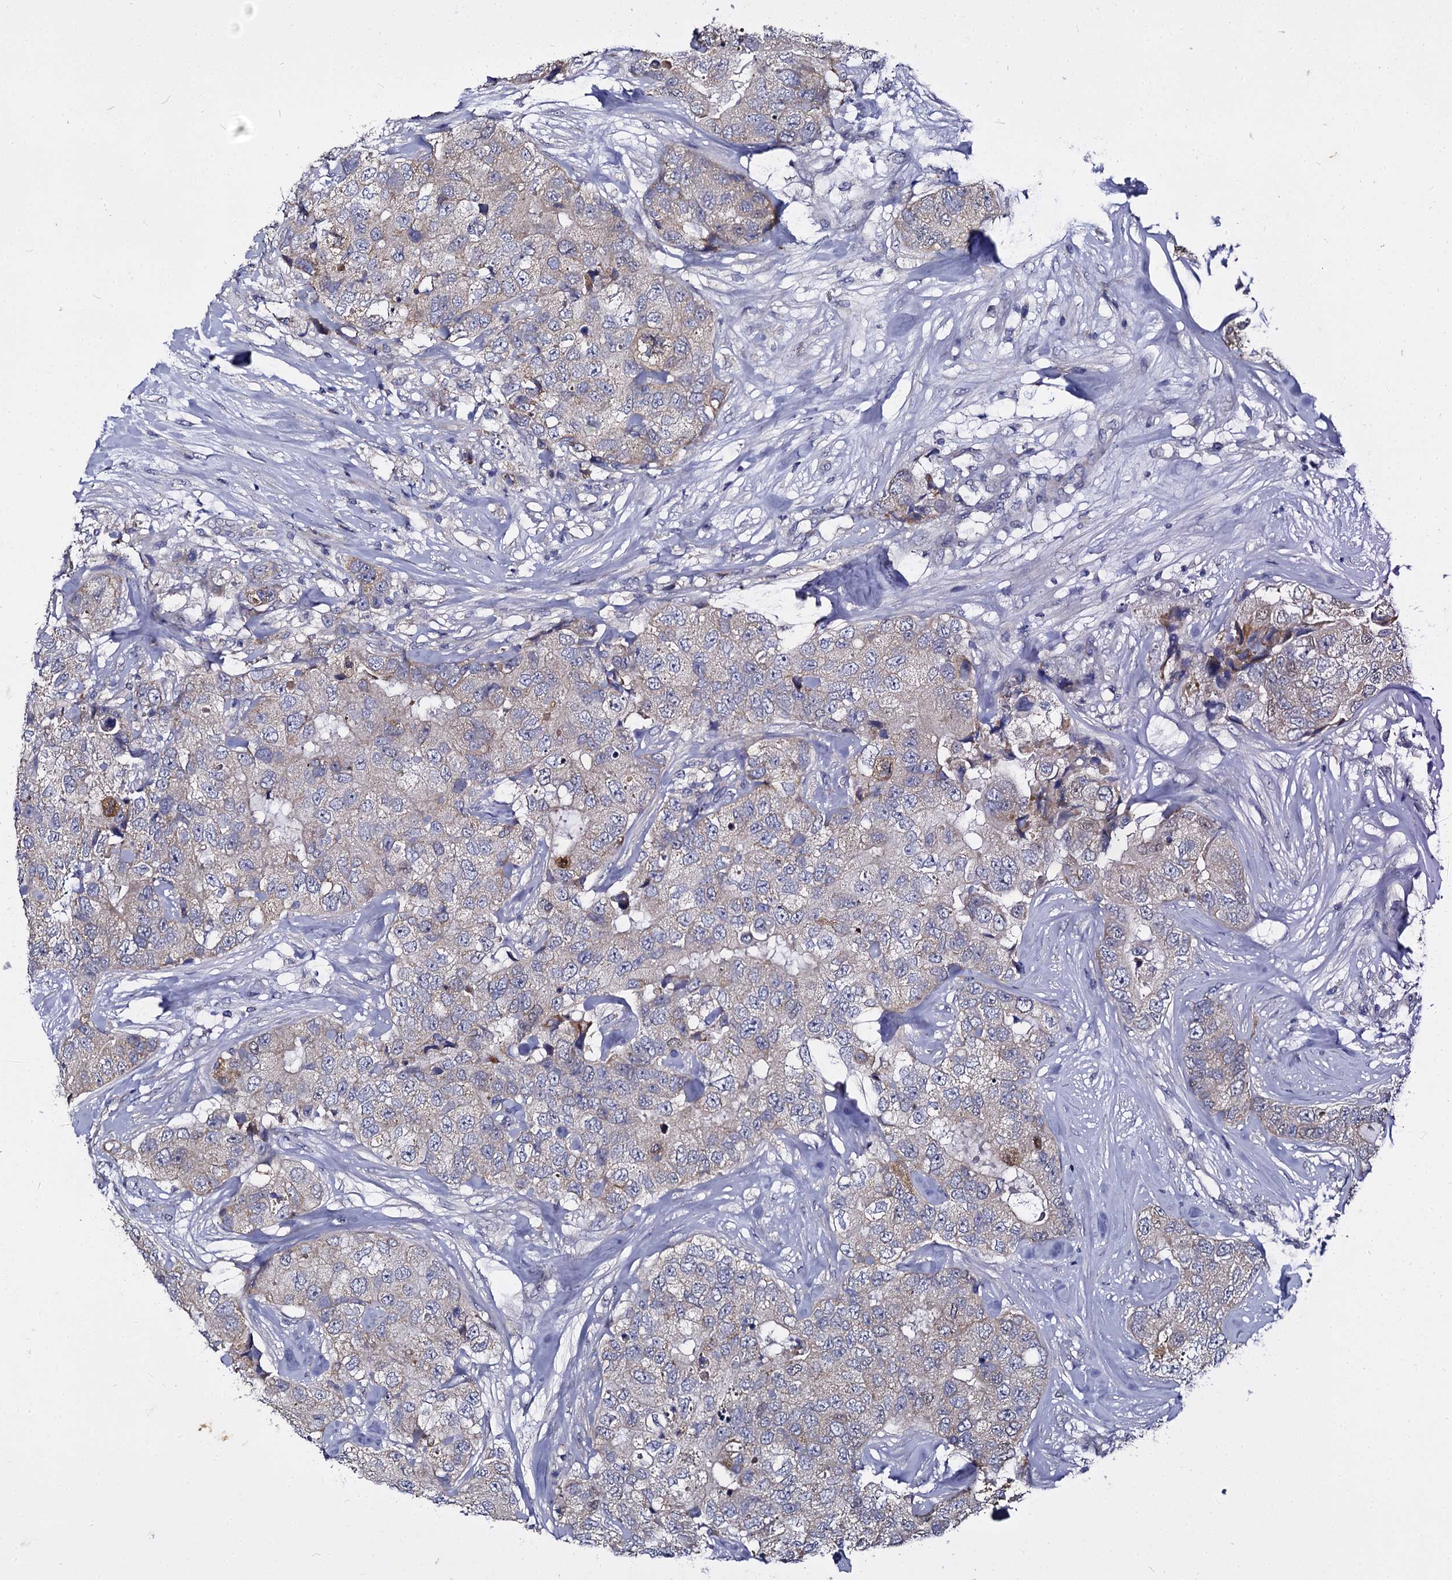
{"staining": {"intensity": "negative", "quantity": "none", "location": "none"}, "tissue": "breast cancer", "cell_type": "Tumor cells", "image_type": "cancer", "snomed": [{"axis": "morphology", "description": "Duct carcinoma"}, {"axis": "topography", "description": "Breast"}], "caption": "High power microscopy image of an immunohistochemistry (IHC) photomicrograph of breast cancer (infiltrating ductal carcinoma), revealing no significant positivity in tumor cells. (DAB immunohistochemistry (IHC) visualized using brightfield microscopy, high magnification).", "gene": "PANX2", "patient": {"sex": "female", "age": 62}}